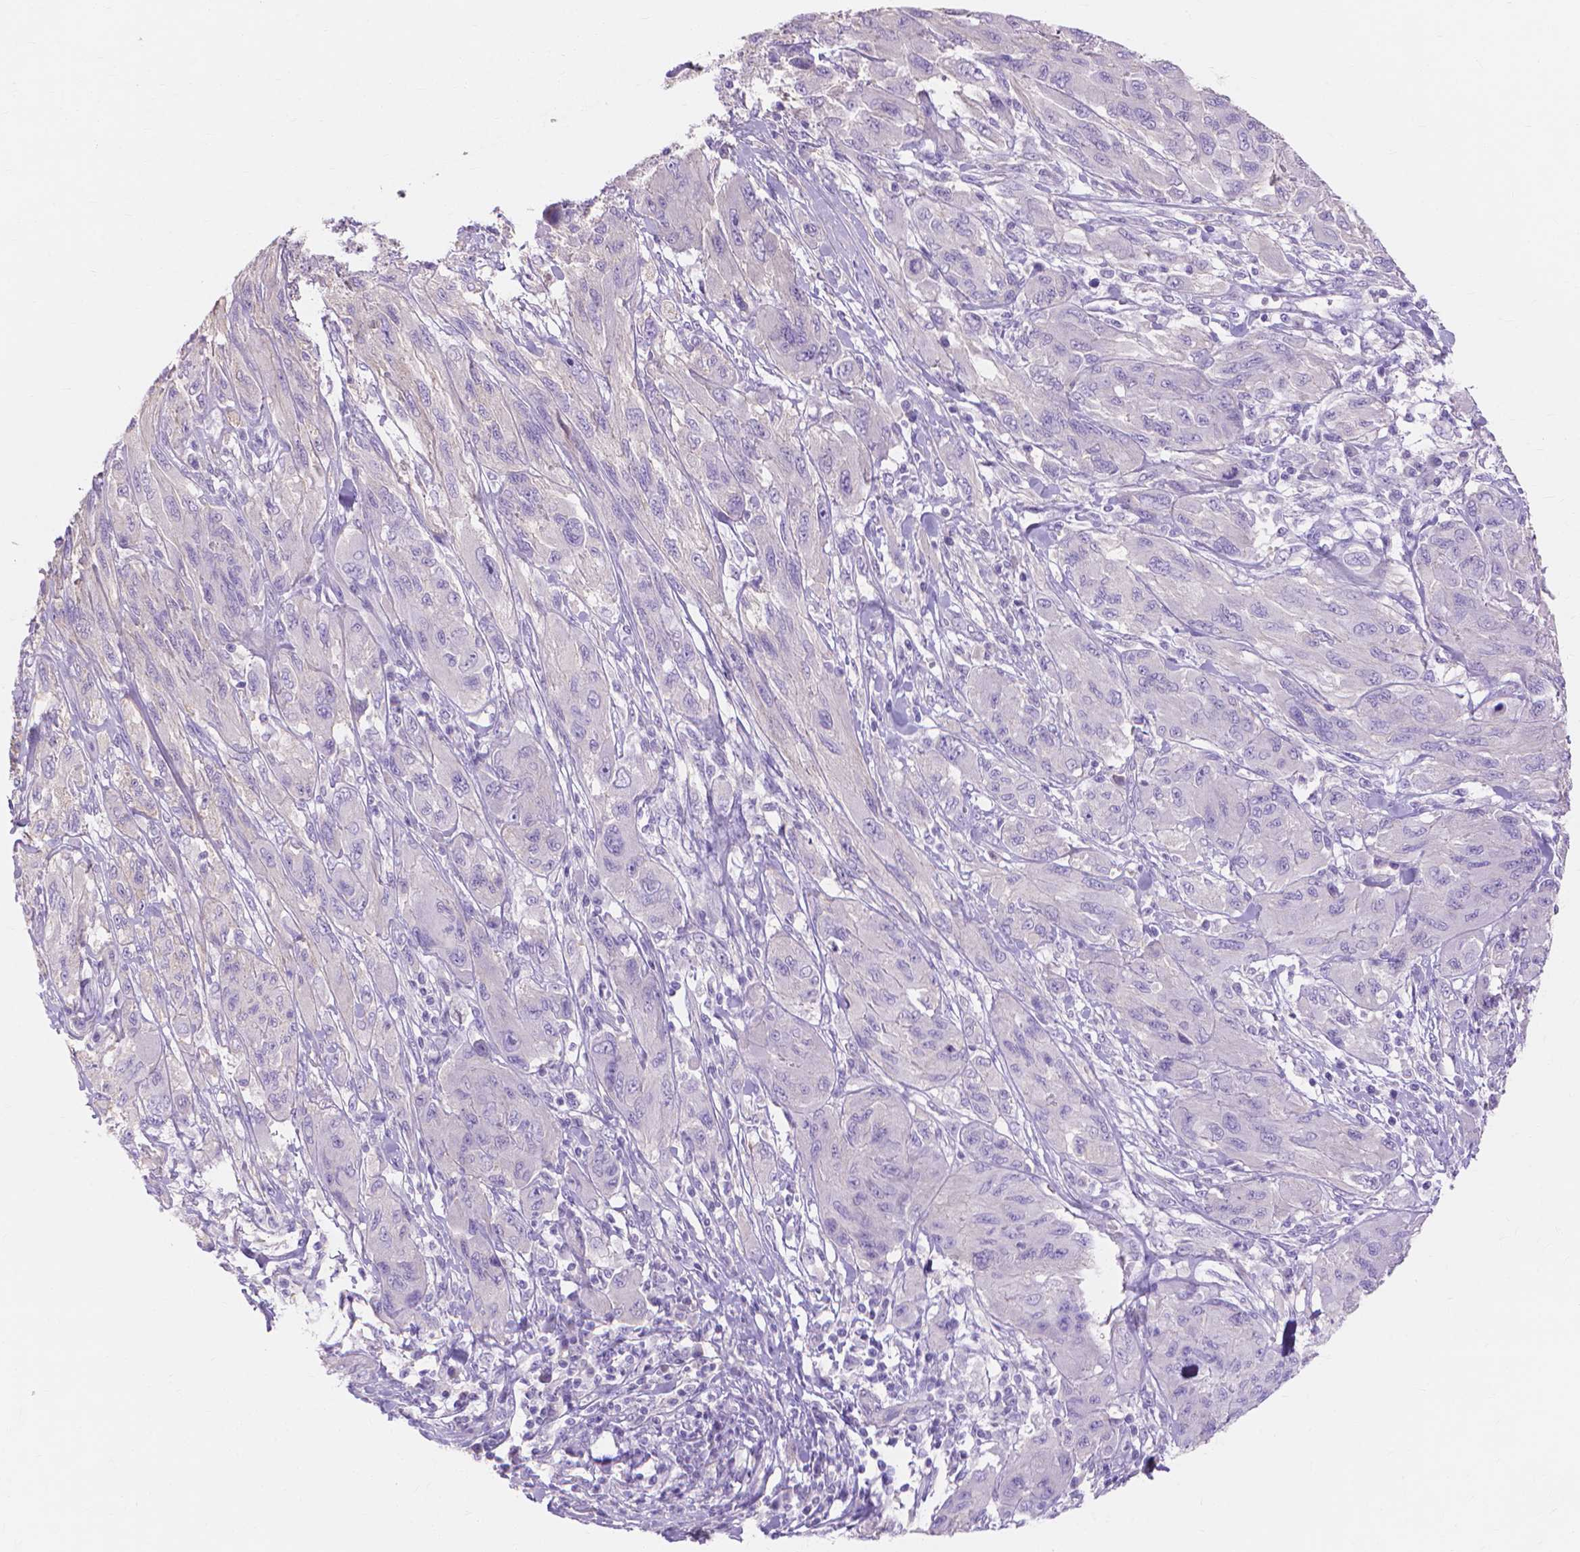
{"staining": {"intensity": "negative", "quantity": "none", "location": "none"}, "tissue": "melanoma", "cell_type": "Tumor cells", "image_type": "cancer", "snomed": [{"axis": "morphology", "description": "Malignant melanoma, NOS"}, {"axis": "topography", "description": "Skin"}], "caption": "Immunohistochemistry (IHC) photomicrograph of human melanoma stained for a protein (brown), which shows no positivity in tumor cells.", "gene": "MBLAC1", "patient": {"sex": "female", "age": 91}}